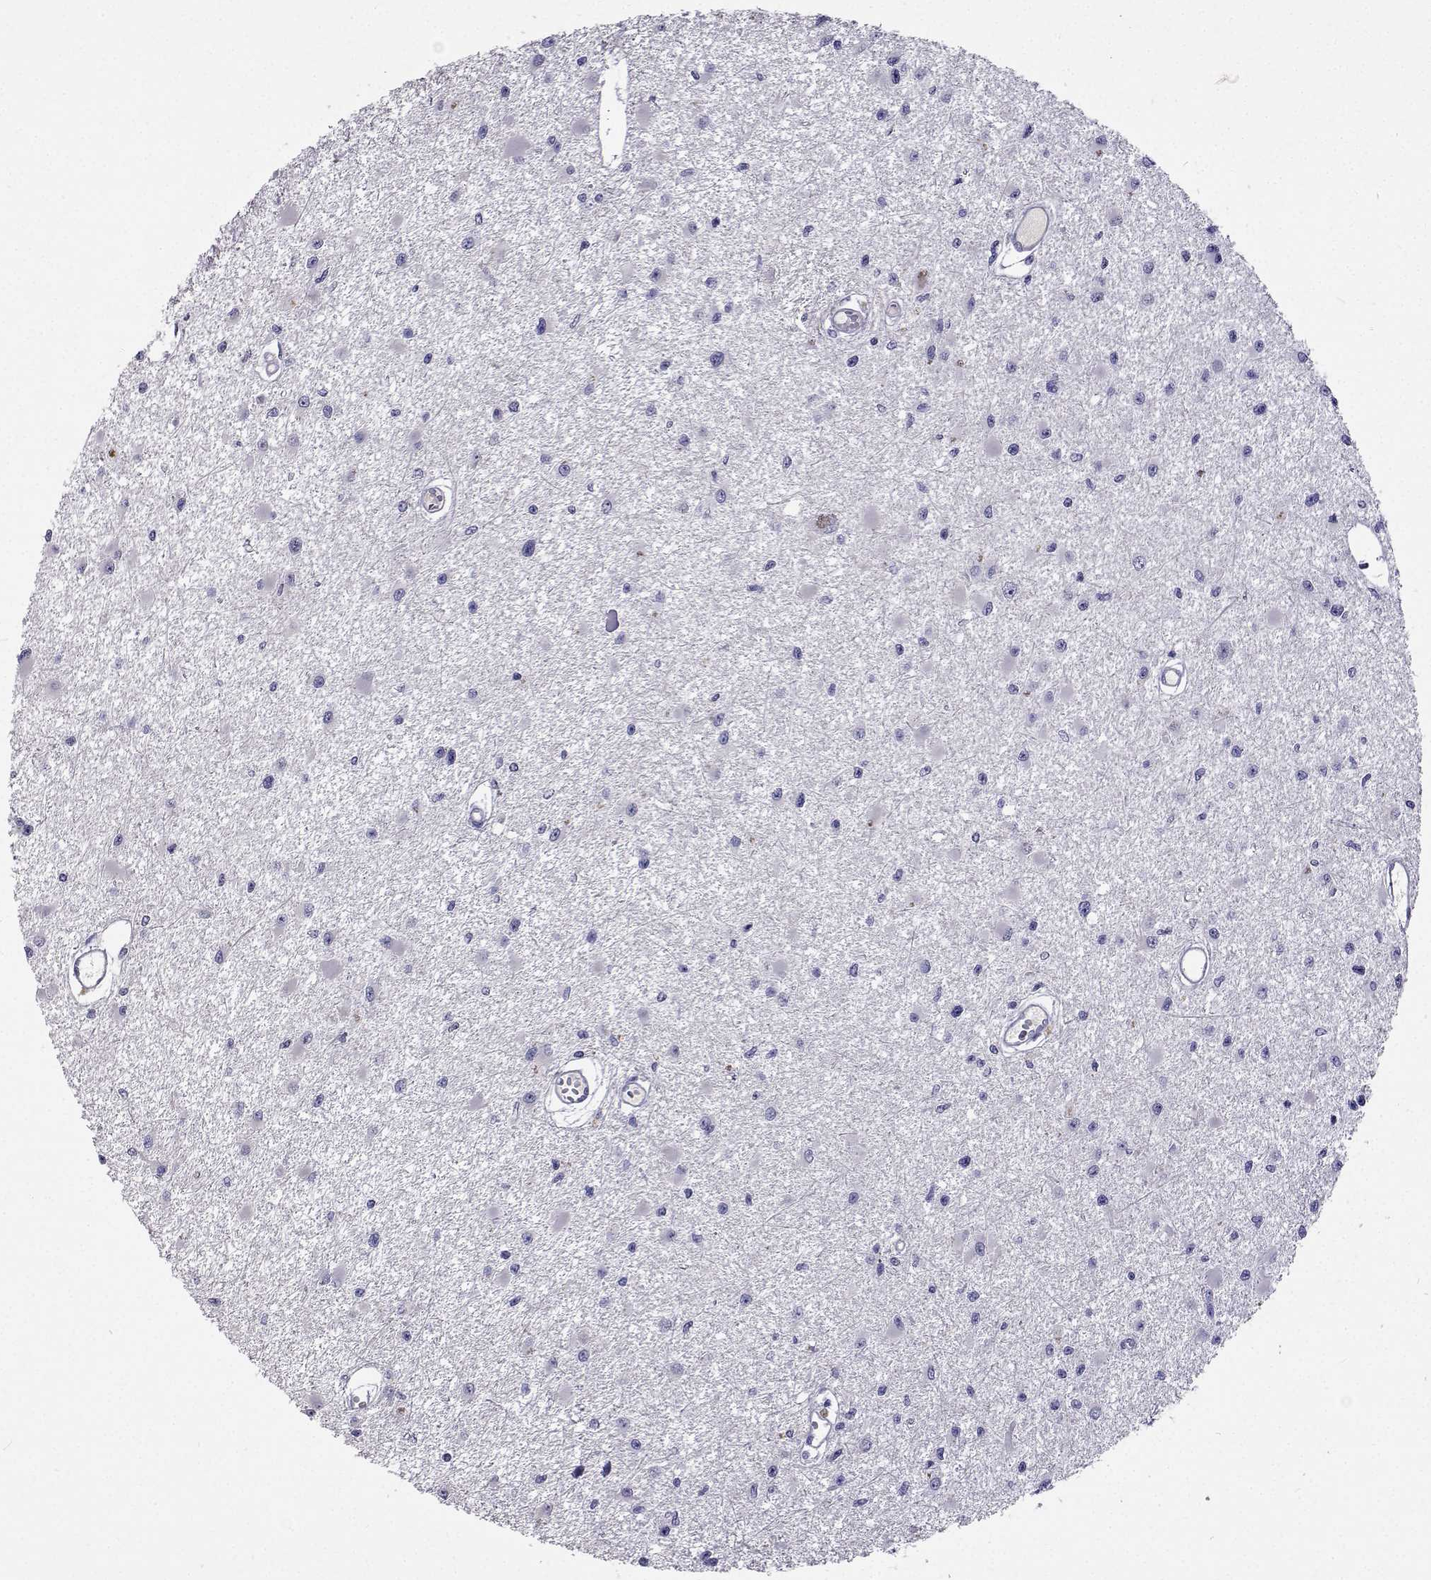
{"staining": {"intensity": "negative", "quantity": "none", "location": "none"}, "tissue": "glioma", "cell_type": "Tumor cells", "image_type": "cancer", "snomed": [{"axis": "morphology", "description": "Glioma, malignant, High grade"}, {"axis": "topography", "description": "Brain"}], "caption": "DAB (3,3'-diaminobenzidine) immunohistochemical staining of human high-grade glioma (malignant) shows no significant expression in tumor cells.", "gene": "CFAP44", "patient": {"sex": "male", "age": 54}}